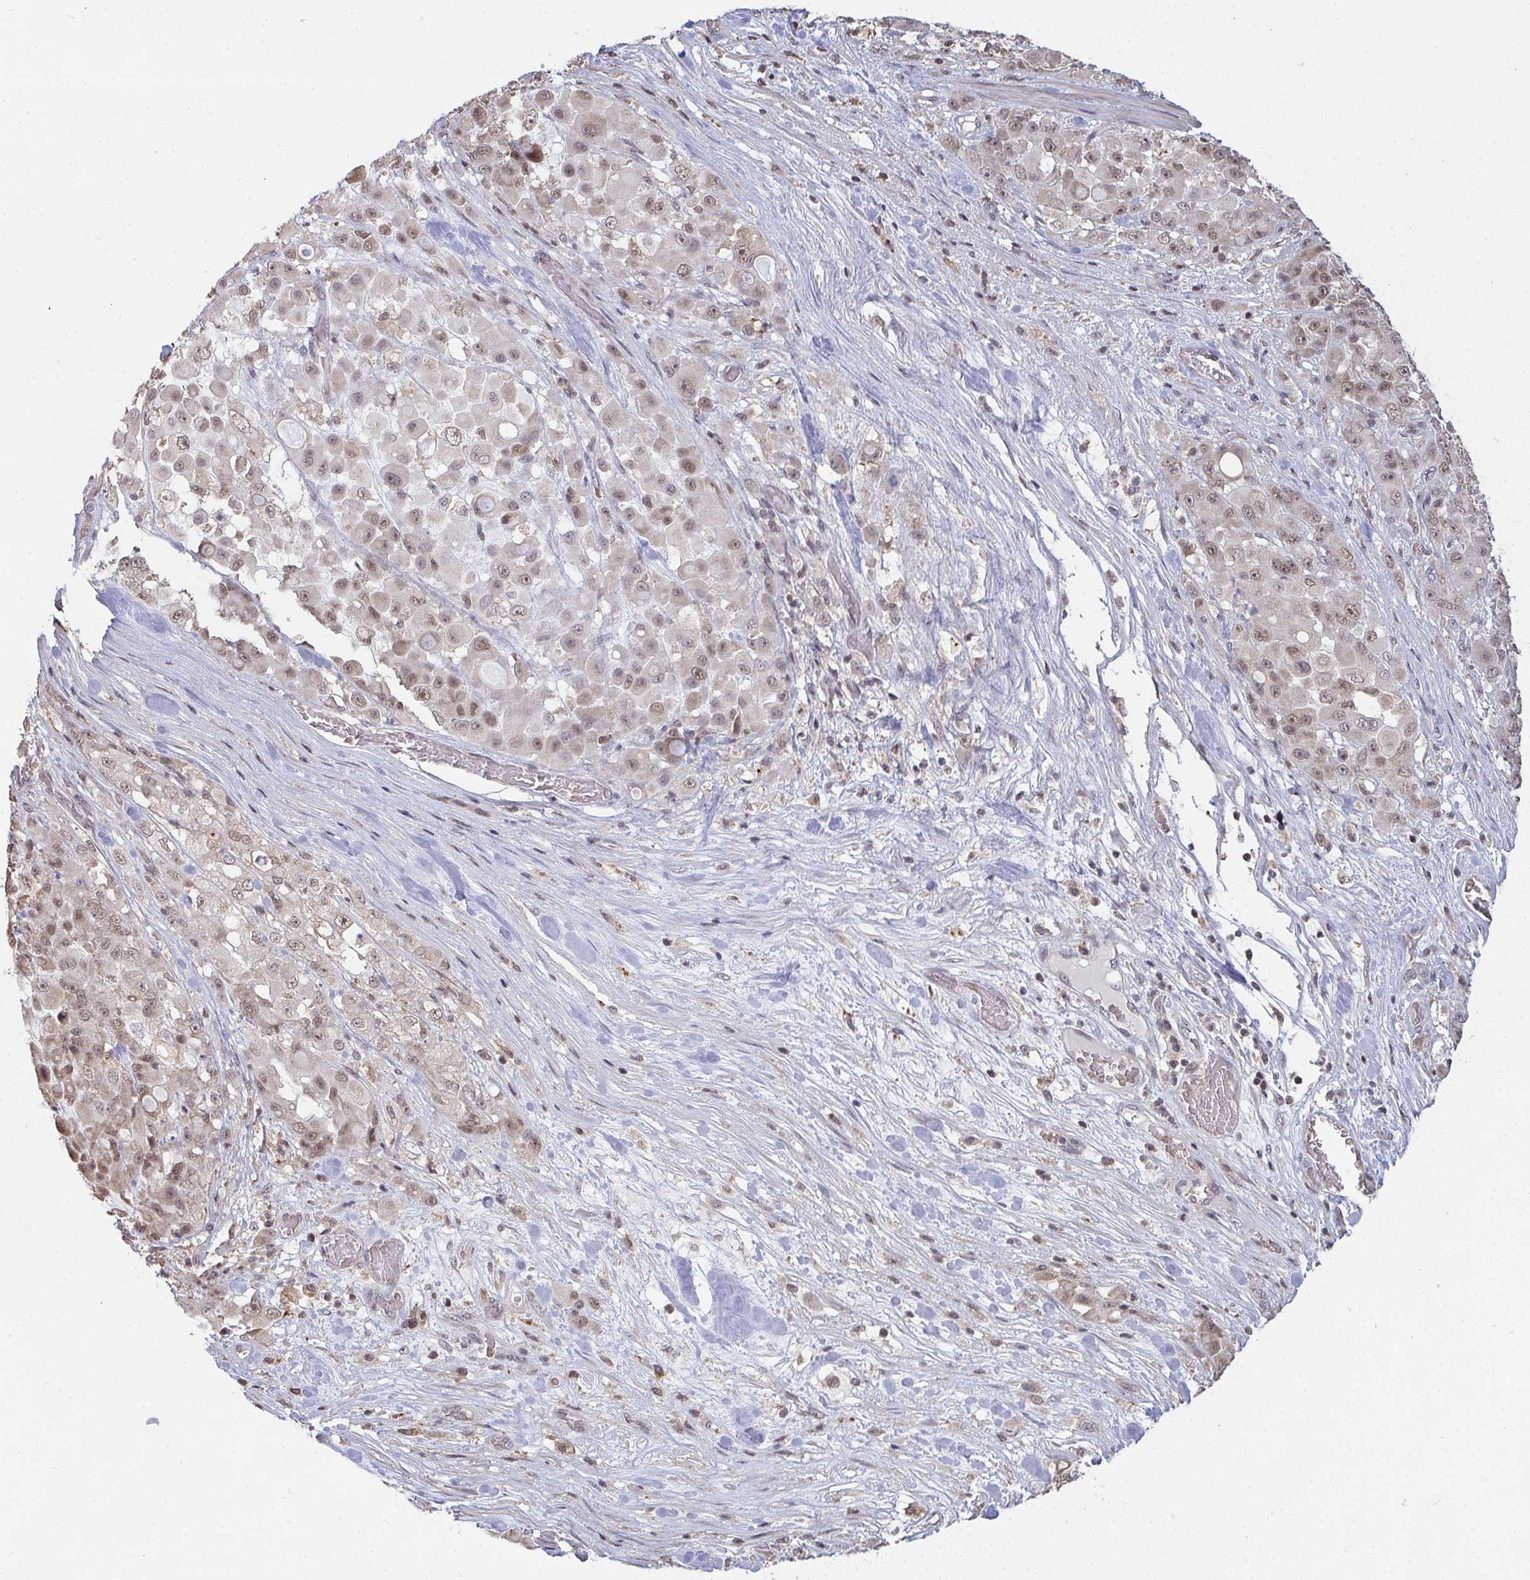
{"staining": {"intensity": "weak", "quantity": "25%-75%", "location": "nuclear"}, "tissue": "stomach cancer", "cell_type": "Tumor cells", "image_type": "cancer", "snomed": [{"axis": "morphology", "description": "Adenocarcinoma, NOS"}, {"axis": "topography", "description": "Stomach"}], "caption": "High-magnification brightfield microscopy of adenocarcinoma (stomach) stained with DAB (brown) and counterstained with hematoxylin (blue). tumor cells exhibit weak nuclear expression is present in about25%-75% of cells. (DAB IHC with brightfield microscopy, high magnification).", "gene": "SAP30", "patient": {"sex": "female", "age": 76}}